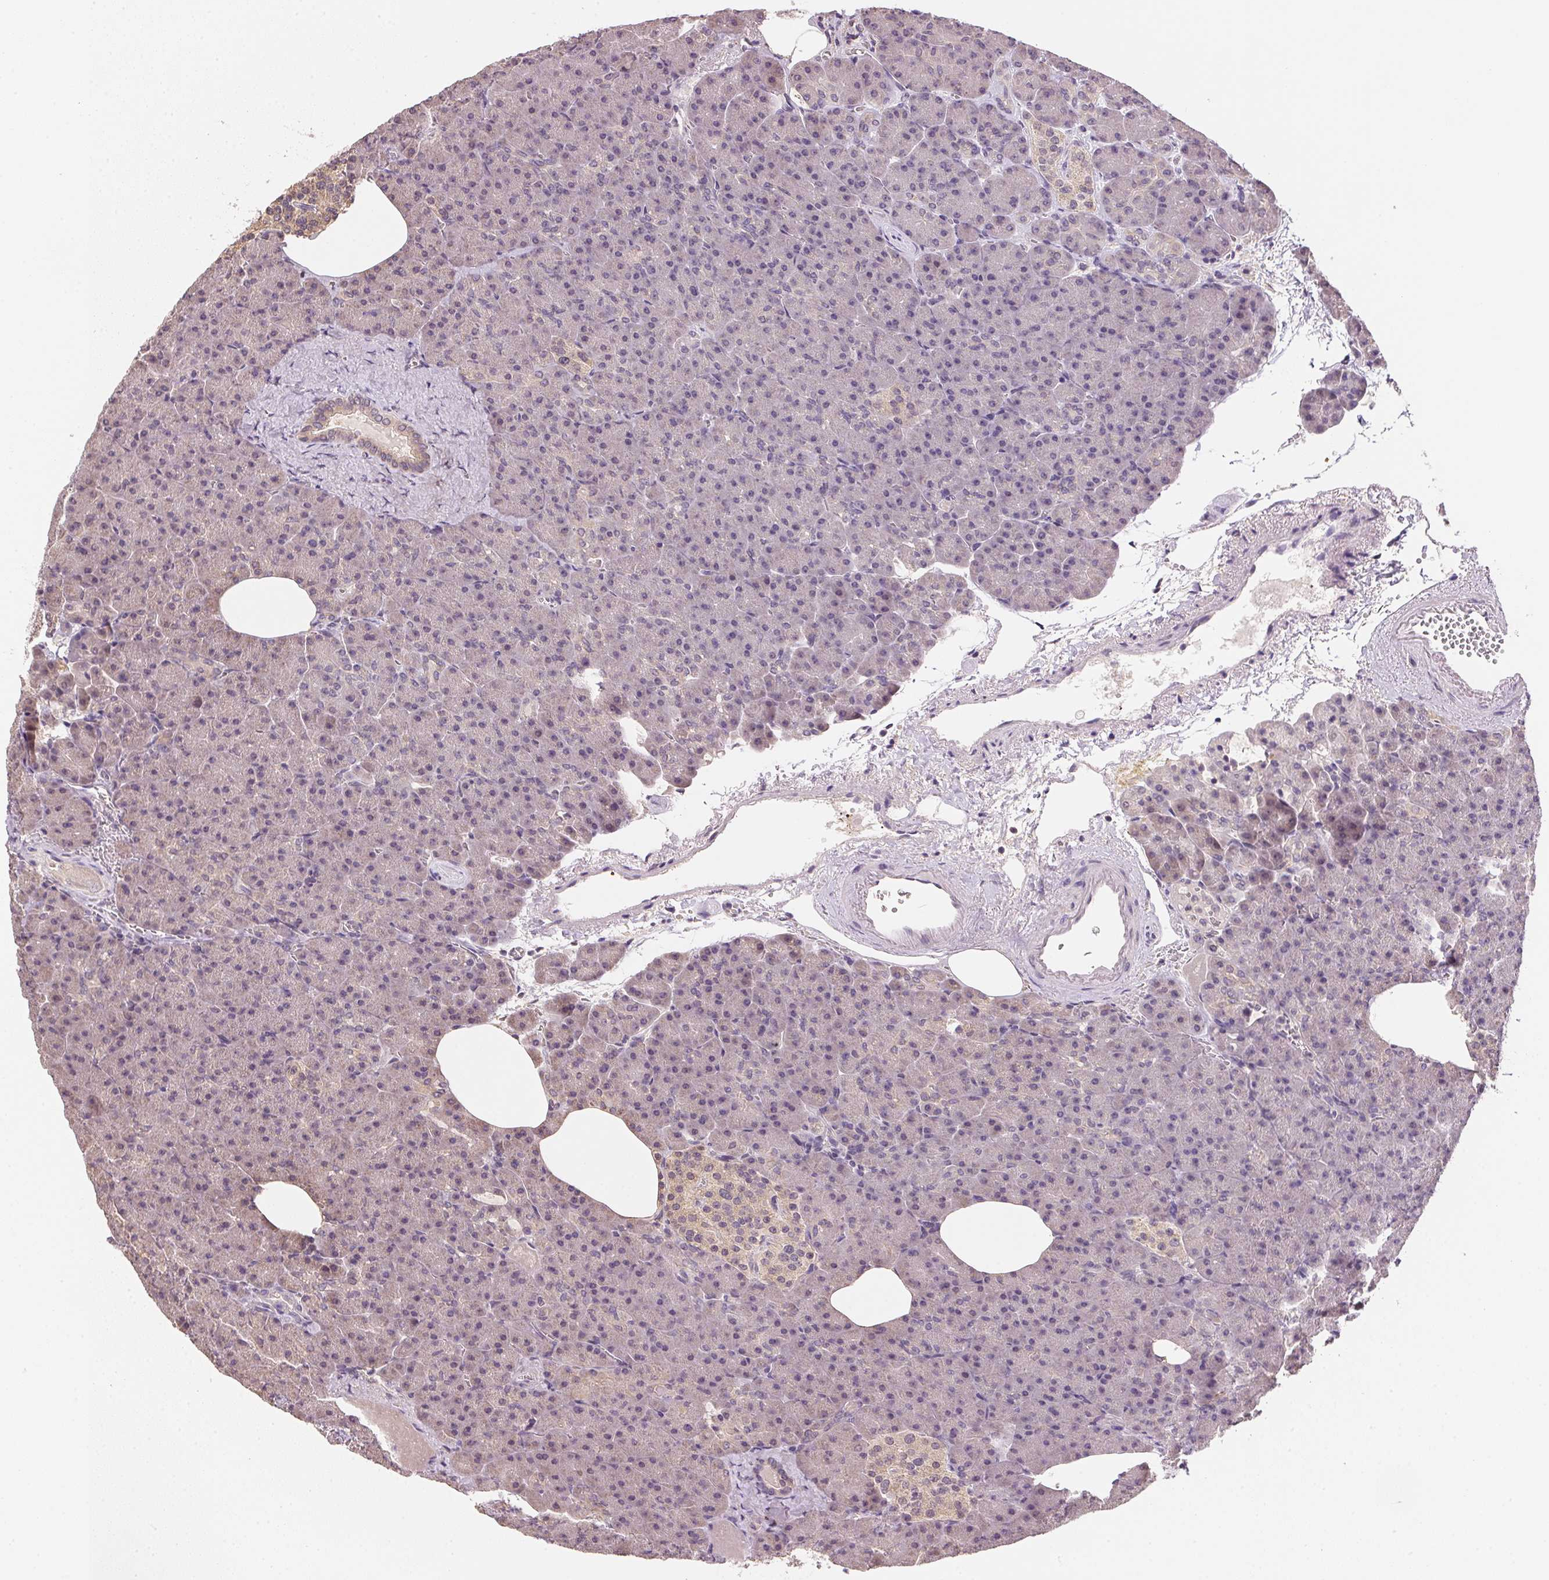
{"staining": {"intensity": "negative", "quantity": "none", "location": "none"}, "tissue": "pancreas", "cell_type": "Exocrine glandular cells", "image_type": "normal", "snomed": [{"axis": "morphology", "description": "Normal tissue, NOS"}, {"axis": "topography", "description": "Pancreas"}], "caption": "DAB (3,3'-diaminobenzidine) immunohistochemical staining of normal human pancreas displays no significant positivity in exocrine glandular cells.", "gene": "ALDH8A1", "patient": {"sex": "female", "age": 74}}